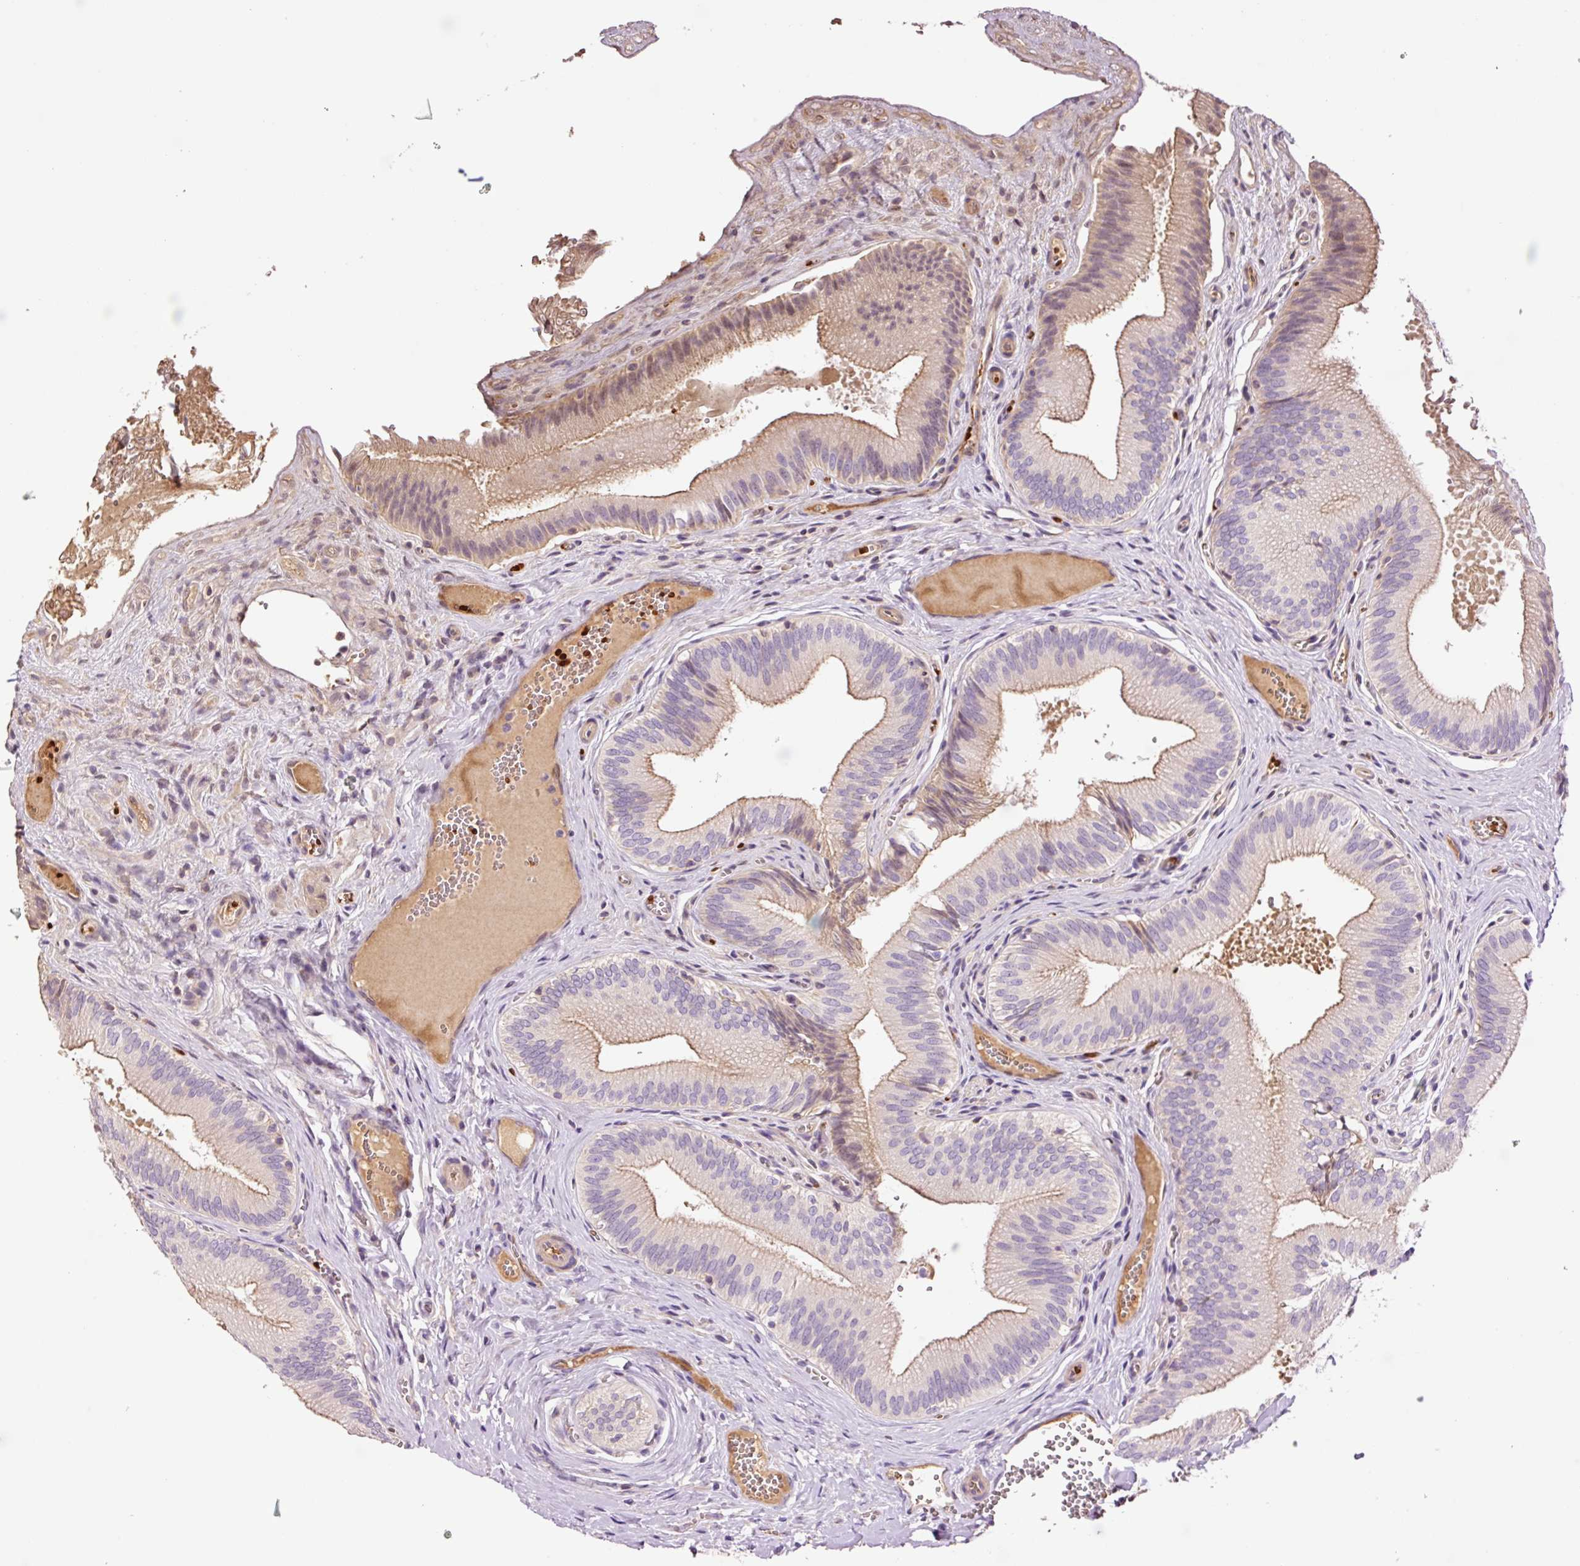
{"staining": {"intensity": "moderate", "quantity": "25%-75%", "location": "cytoplasmic/membranous"}, "tissue": "gallbladder", "cell_type": "Glandular cells", "image_type": "normal", "snomed": [{"axis": "morphology", "description": "Normal tissue, NOS"}, {"axis": "topography", "description": "Gallbladder"}], "caption": "Gallbladder stained with DAB (3,3'-diaminobenzidine) immunohistochemistry demonstrates medium levels of moderate cytoplasmic/membranous positivity in approximately 25%-75% of glandular cells.", "gene": "TMEM235", "patient": {"sex": "male", "age": 17}}